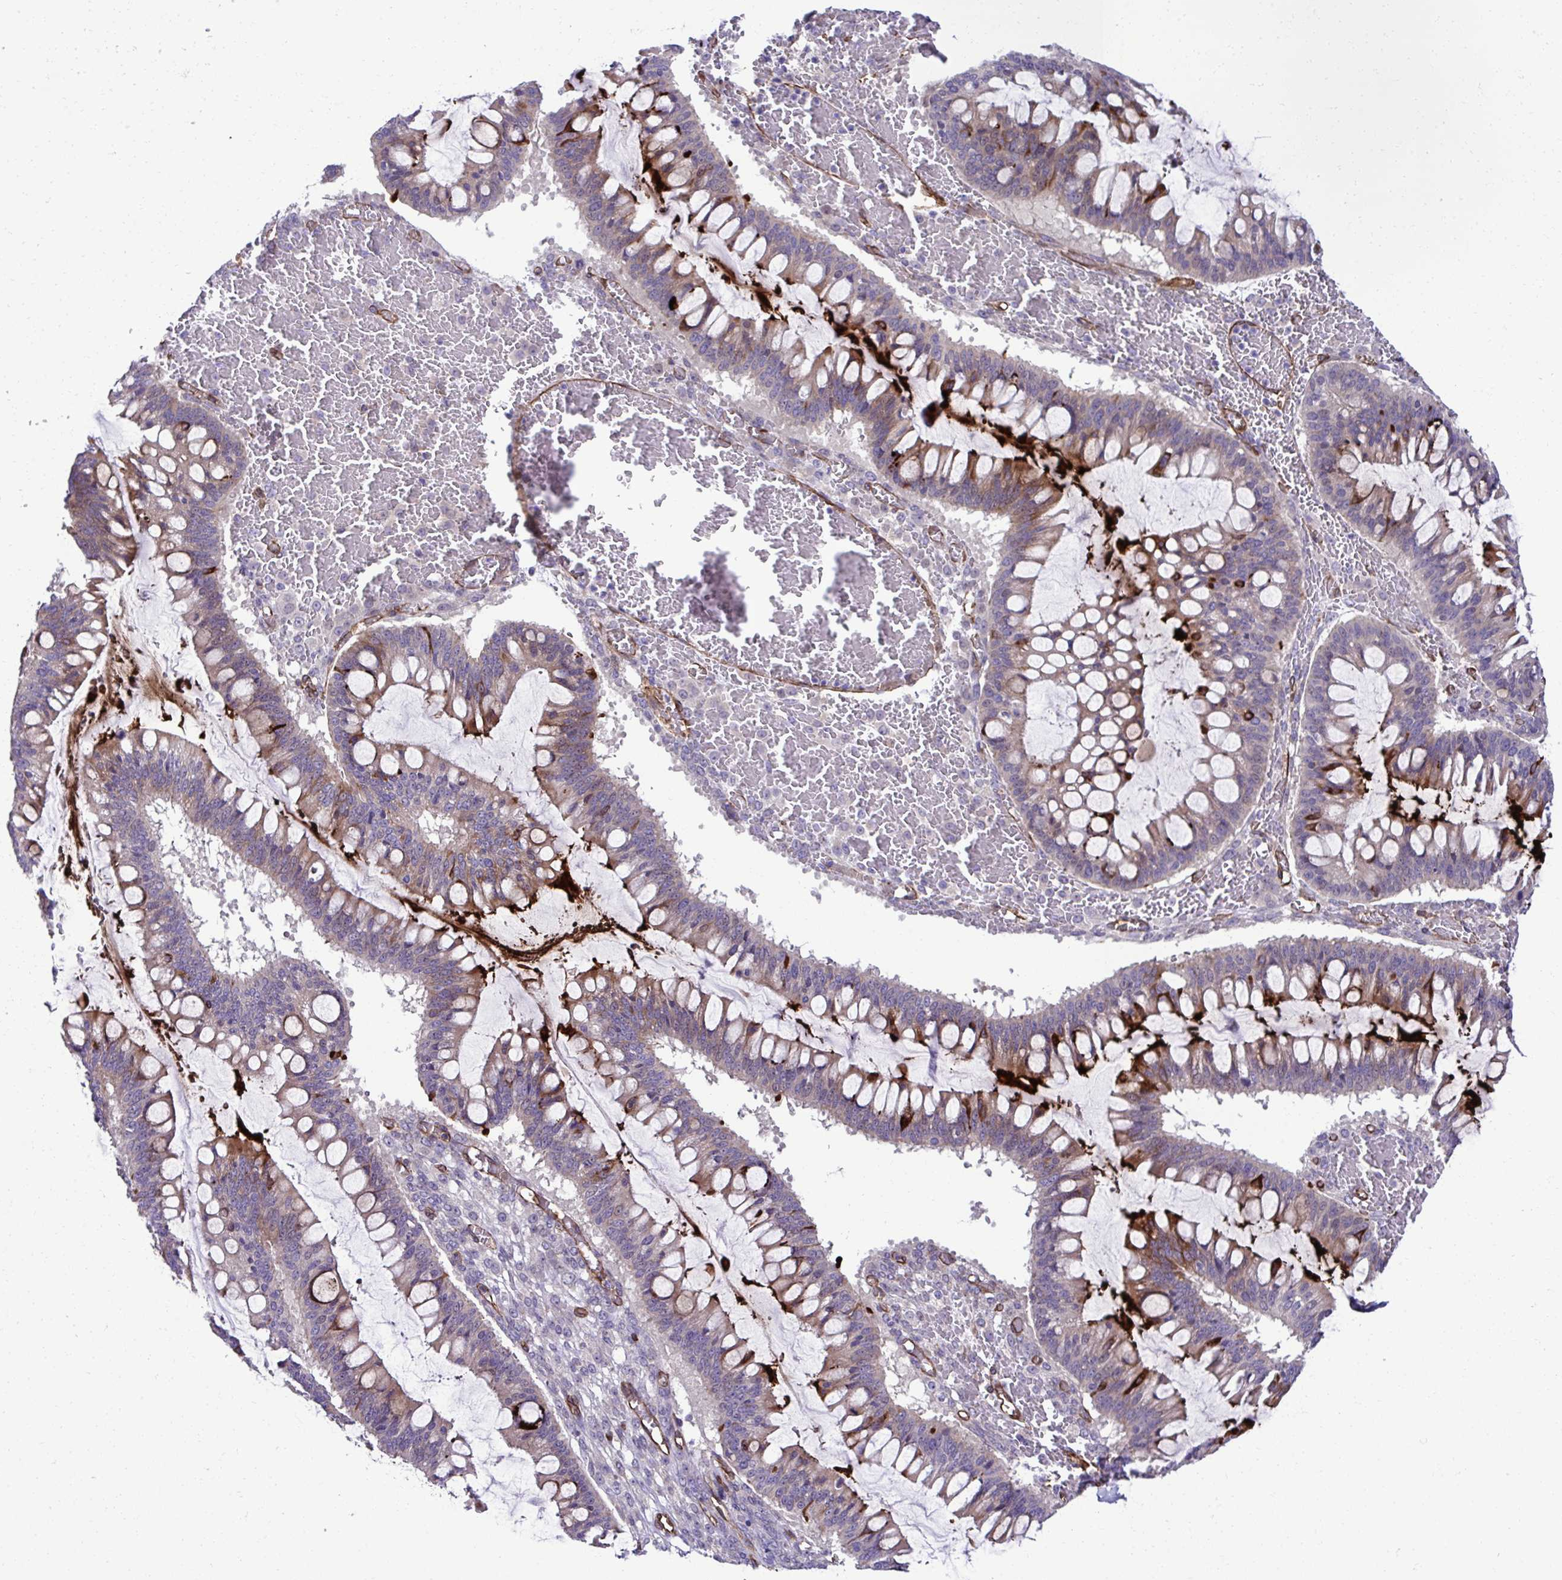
{"staining": {"intensity": "strong", "quantity": "<25%", "location": "cytoplasmic/membranous"}, "tissue": "ovarian cancer", "cell_type": "Tumor cells", "image_type": "cancer", "snomed": [{"axis": "morphology", "description": "Cystadenocarcinoma, mucinous, NOS"}, {"axis": "topography", "description": "Ovary"}], "caption": "Protein staining of mucinous cystadenocarcinoma (ovarian) tissue reveals strong cytoplasmic/membranous staining in approximately <25% of tumor cells.", "gene": "TRIM52", "patient": {"sex": "female", "age": 73}}